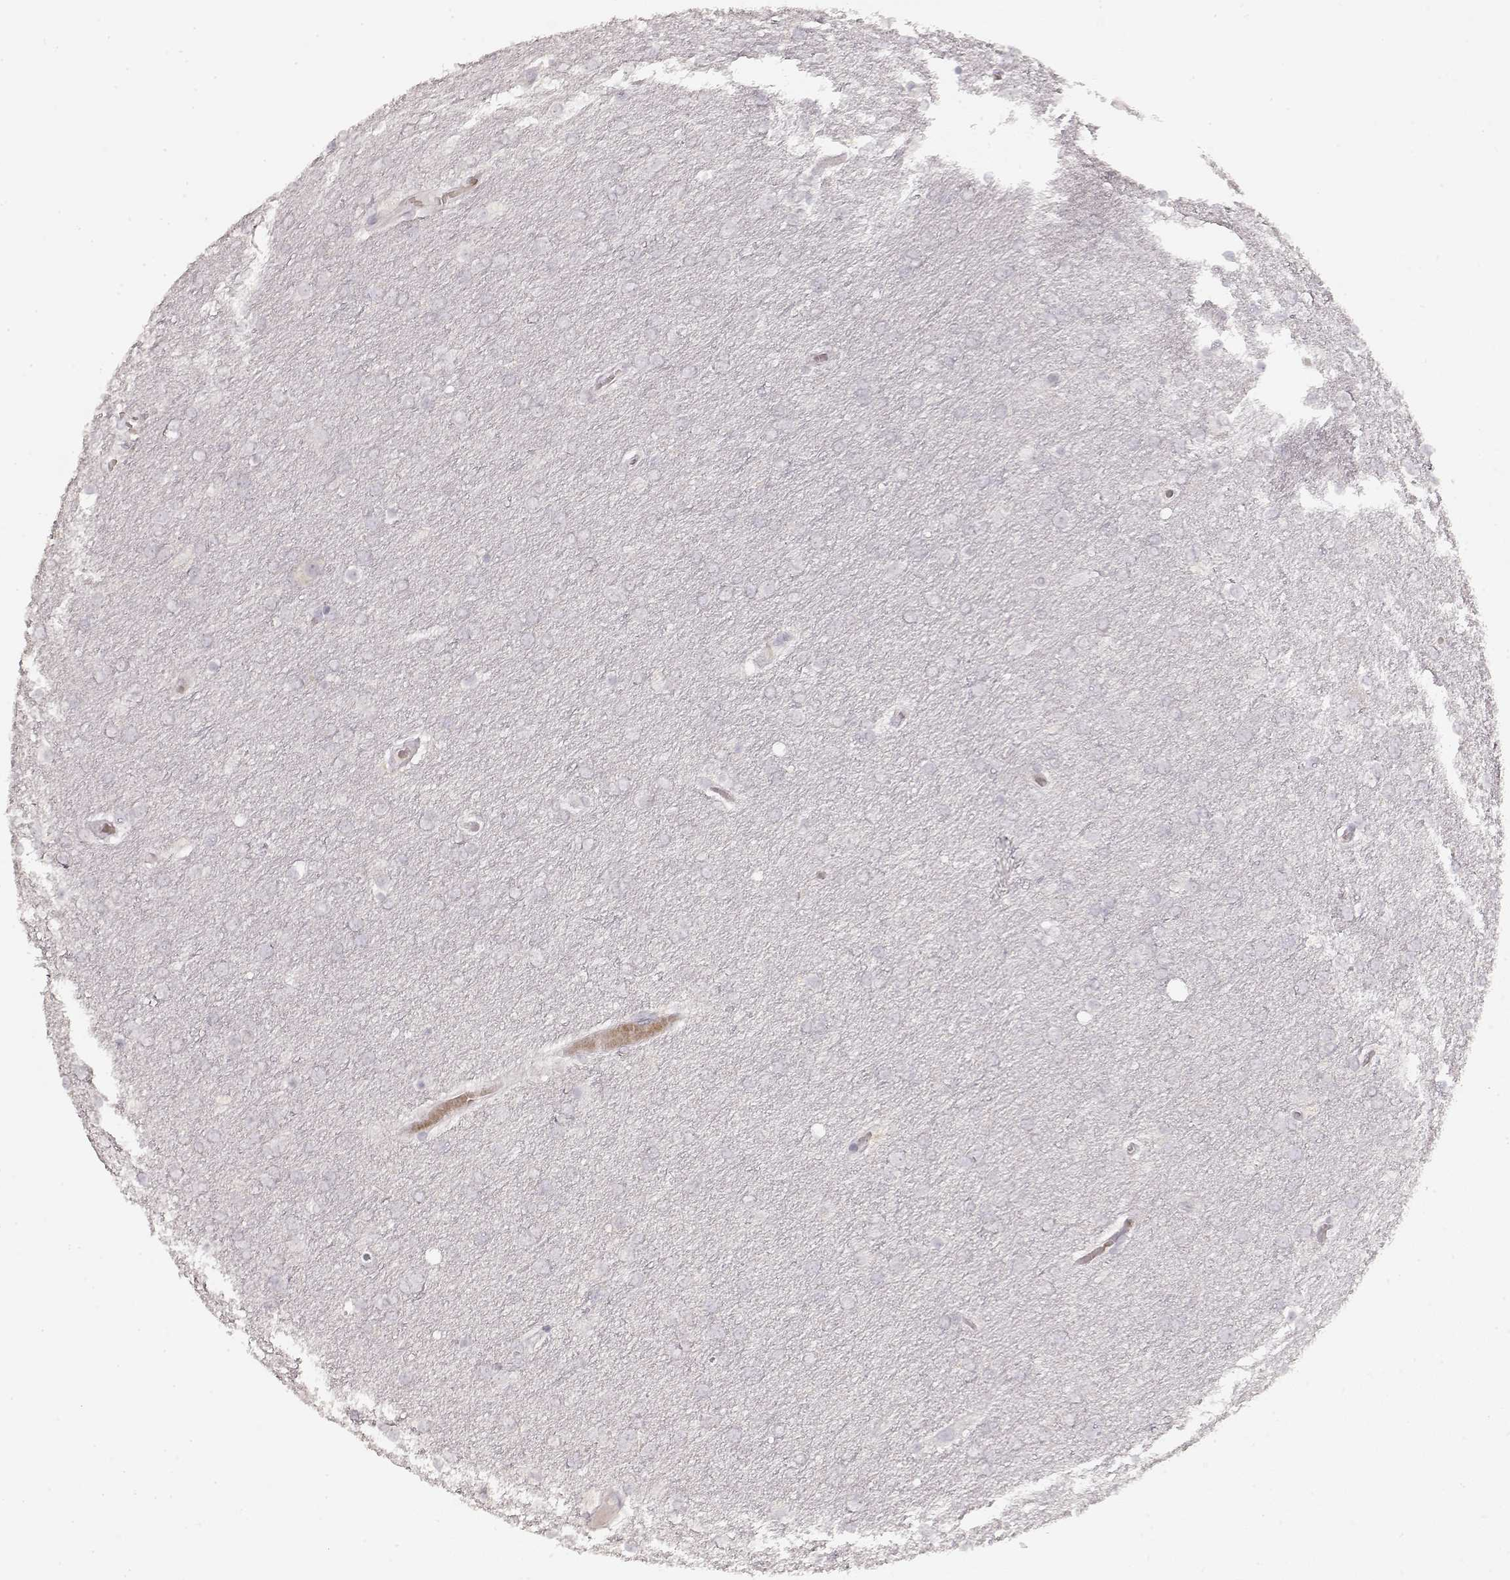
{"staining": {"intensity": "negative", "quantity": "none", "location": "none"}, "tissue": "glioma", "cell_type": "Tumor cells", "image_type": "cancer", "snomed": [{"axis": "morphology", "description": "Glioma, malignant, High grade"}, {"axis": "topography", "description": "Brain"}], "caption": "Image shows no protein staining in tumor cells of malignant high-grade glioma tissue. The staining was performed using DAB to visualize the protein expression in brown, while the nuclei were stained in blue with hematoxylin (Magnification: 20x).", "gene": "LAMC2", "patient": {"sex": "female", "age": 61}}